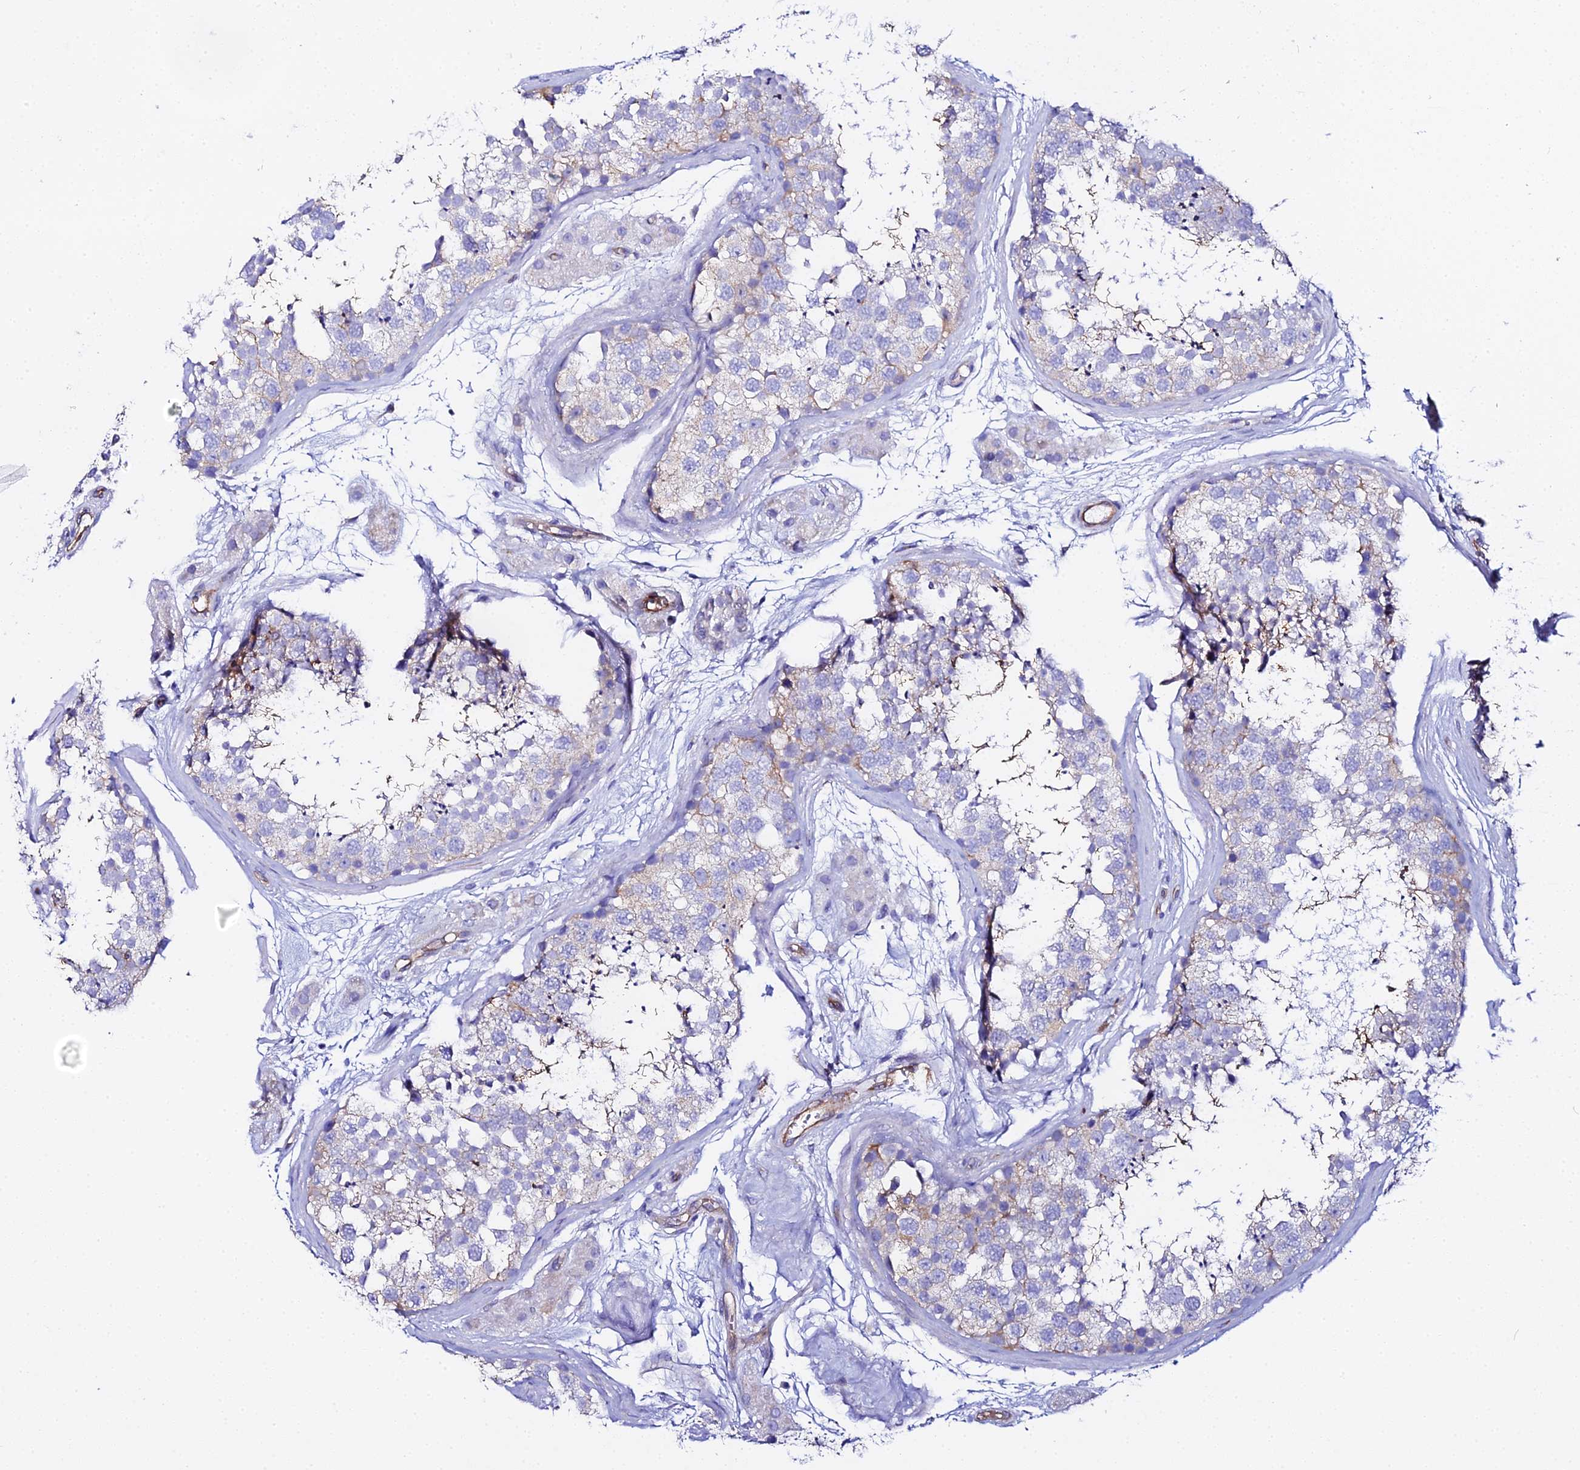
{"staining": {"intensity": "moderate", "quantity": "<25%", "location": "cytoplasmic/membranous"}, "tissue": "testis", "cell_type": "Cells in seminiferous ducts", "image_type": "normal", "snomed": [{"axis": "morphology", "description": "Normal tissue, NOS"}, {"axis": "topography", "description": "Testis"}], "caption": "Testis was stained to show a protein in brown. There is low levels of moderate cytoplasmic/membranous positivity in approximately <25% of cells in seminiferous ducts. Immunohistochemistry (ihc) stains the protein in brown and the nuclei are stained blue.", "gene": "CFAP45", "patient": {"sex": "male", "age": 56}}